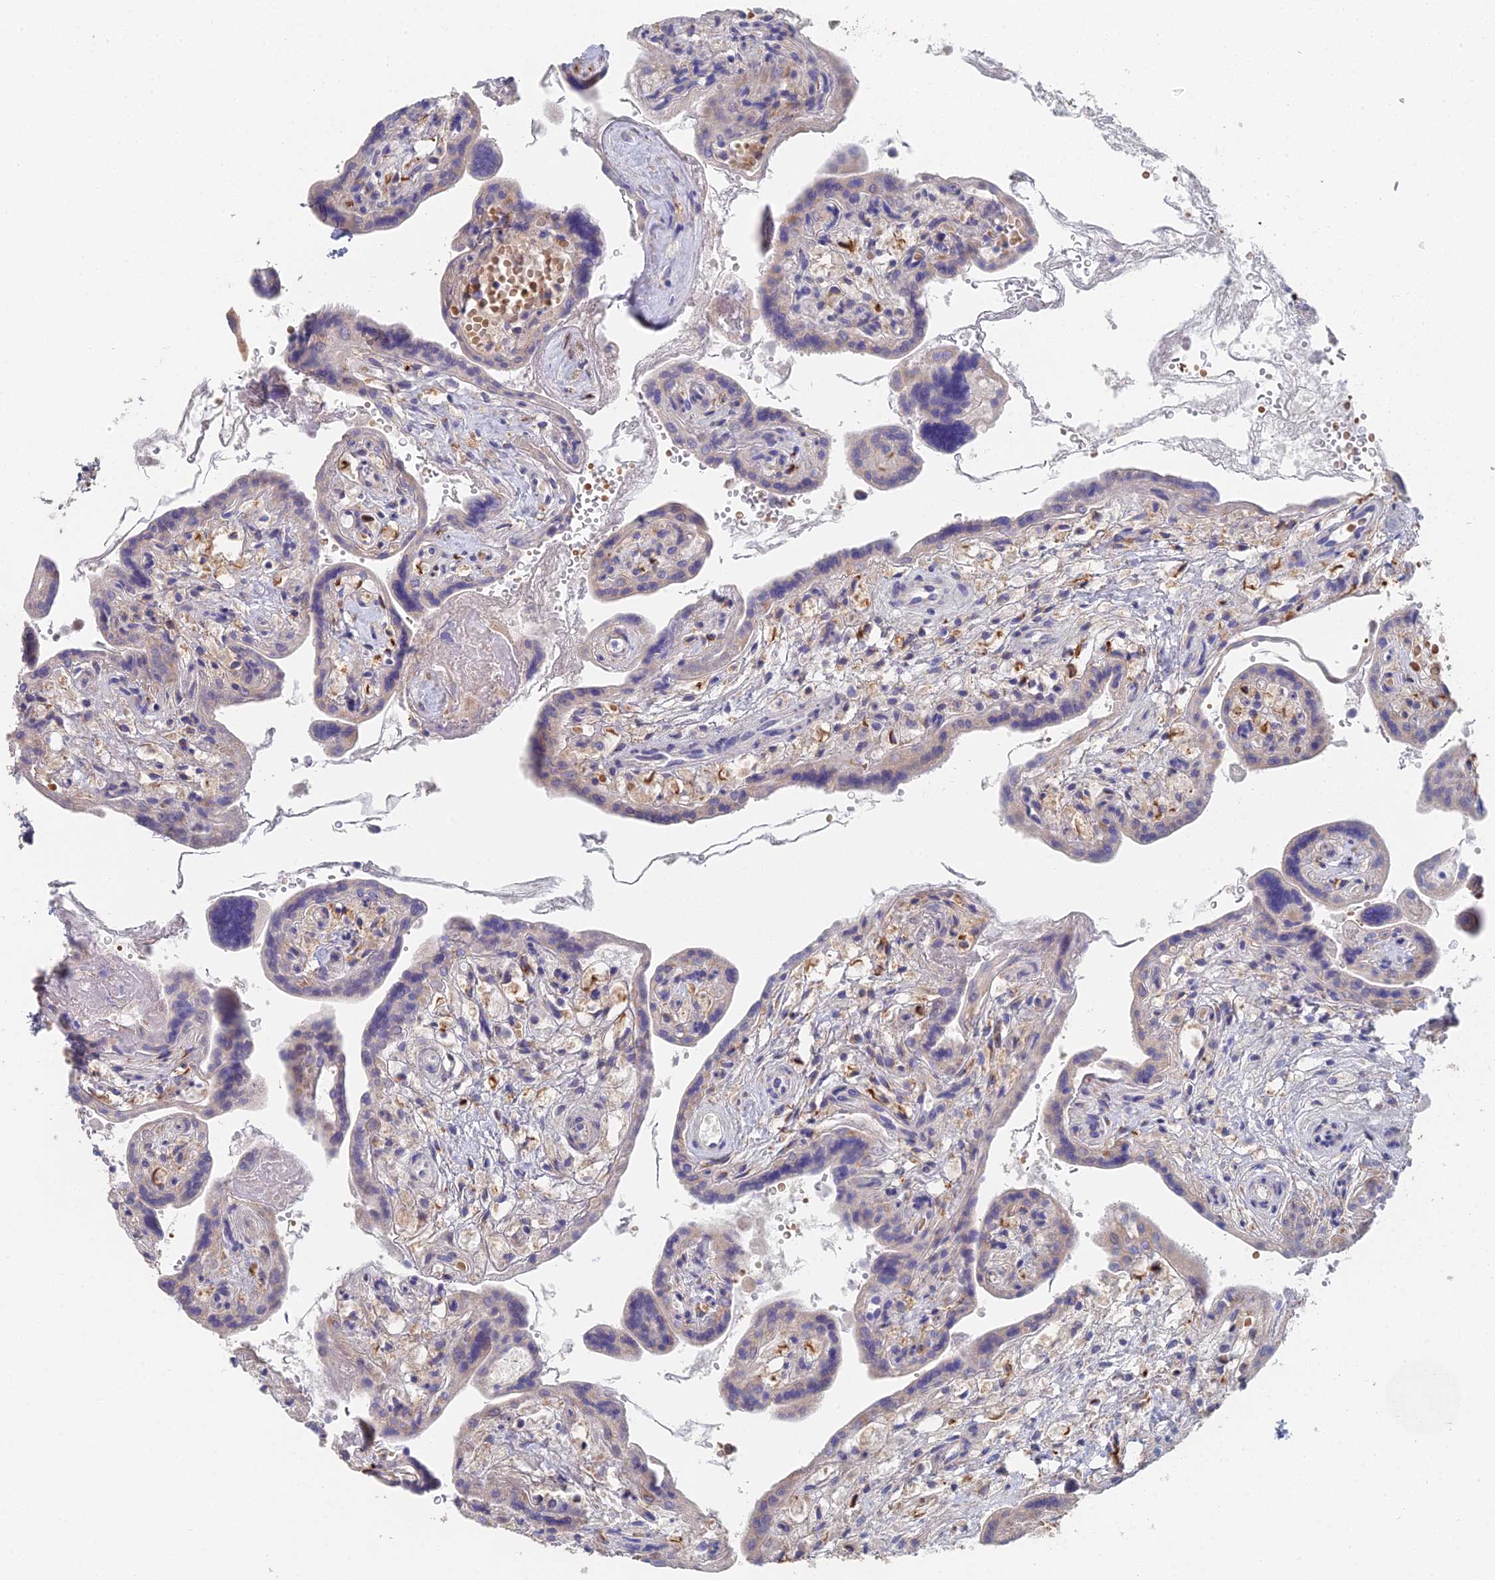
{"staining": {"intensity": "moderate", "quantity": "25%-75%", "location": "cytoplasmic/membranous"}, "tissue": "placenta", "cell_type": "Trophoblastic cells", "image_type": "normal", "snomed": [{"axis": "morphology", "description": "Normal tissue, NOS"}, {"axis": "topography", "description": "Placenta"}], "caption": "Approximately 25%-75% of trophoblastic cells in benign placenta display moderate cytoplasmic/membranous protein staining as visualized by brown immunohistochemical staining.", "gene": "ELOF1", "patient": {"sex": "female", "age": 37}}